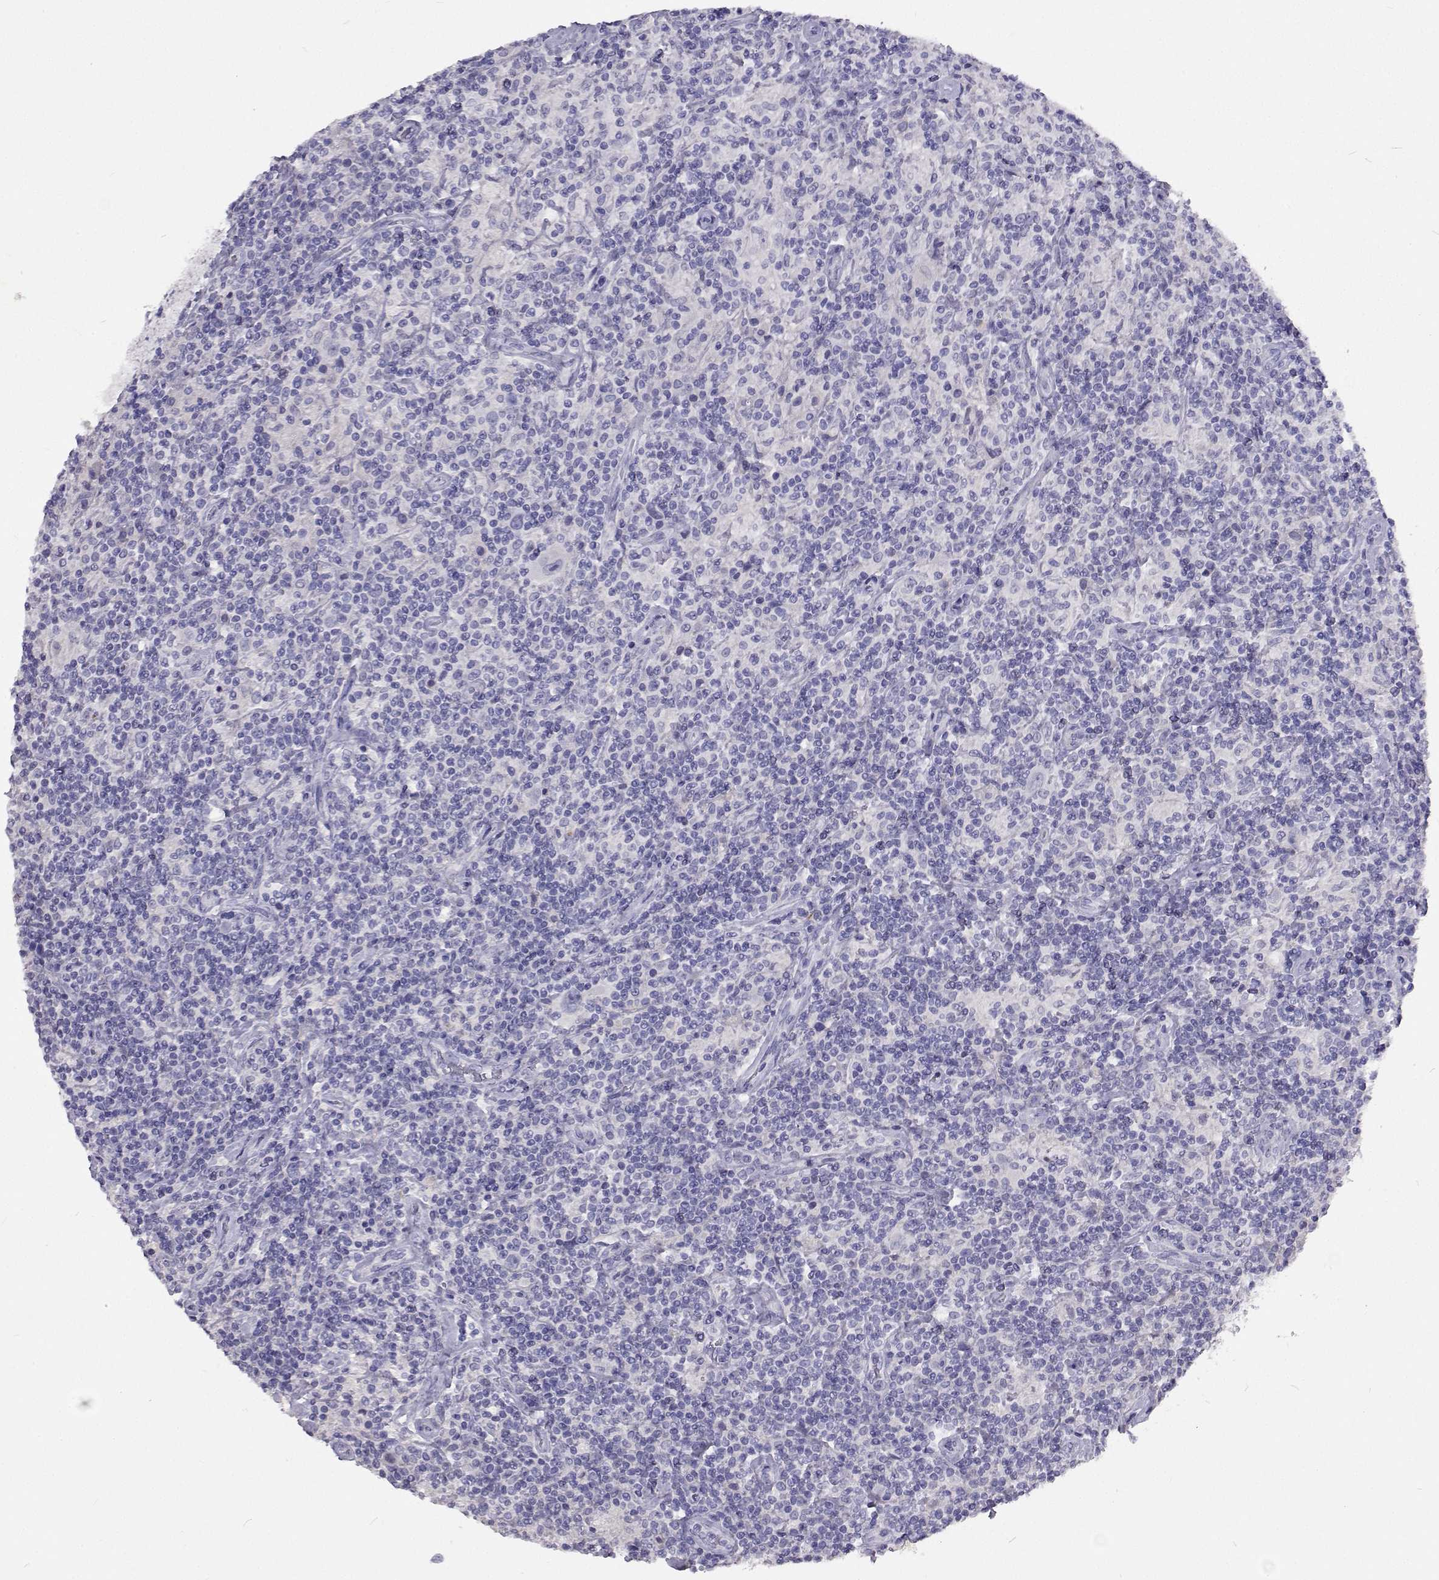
{"staining": {"intensity": "negative", "quantity": "none", "location": "none"}, "tissue": "lymphoma", "cell_type": "Tumor cells", "image_type": "cancer", "snomed": [{"axis": "morphology", "description": "Hodgkin's disease, NOS"}, {"axis": "topography", "description": "Lymph node"}], "caption": "The photomicrograph demonstrates no staining of tumor cells in lymphoma.", "gene": "CFAP44", "patient": {"sex": "male", "age": 70}}